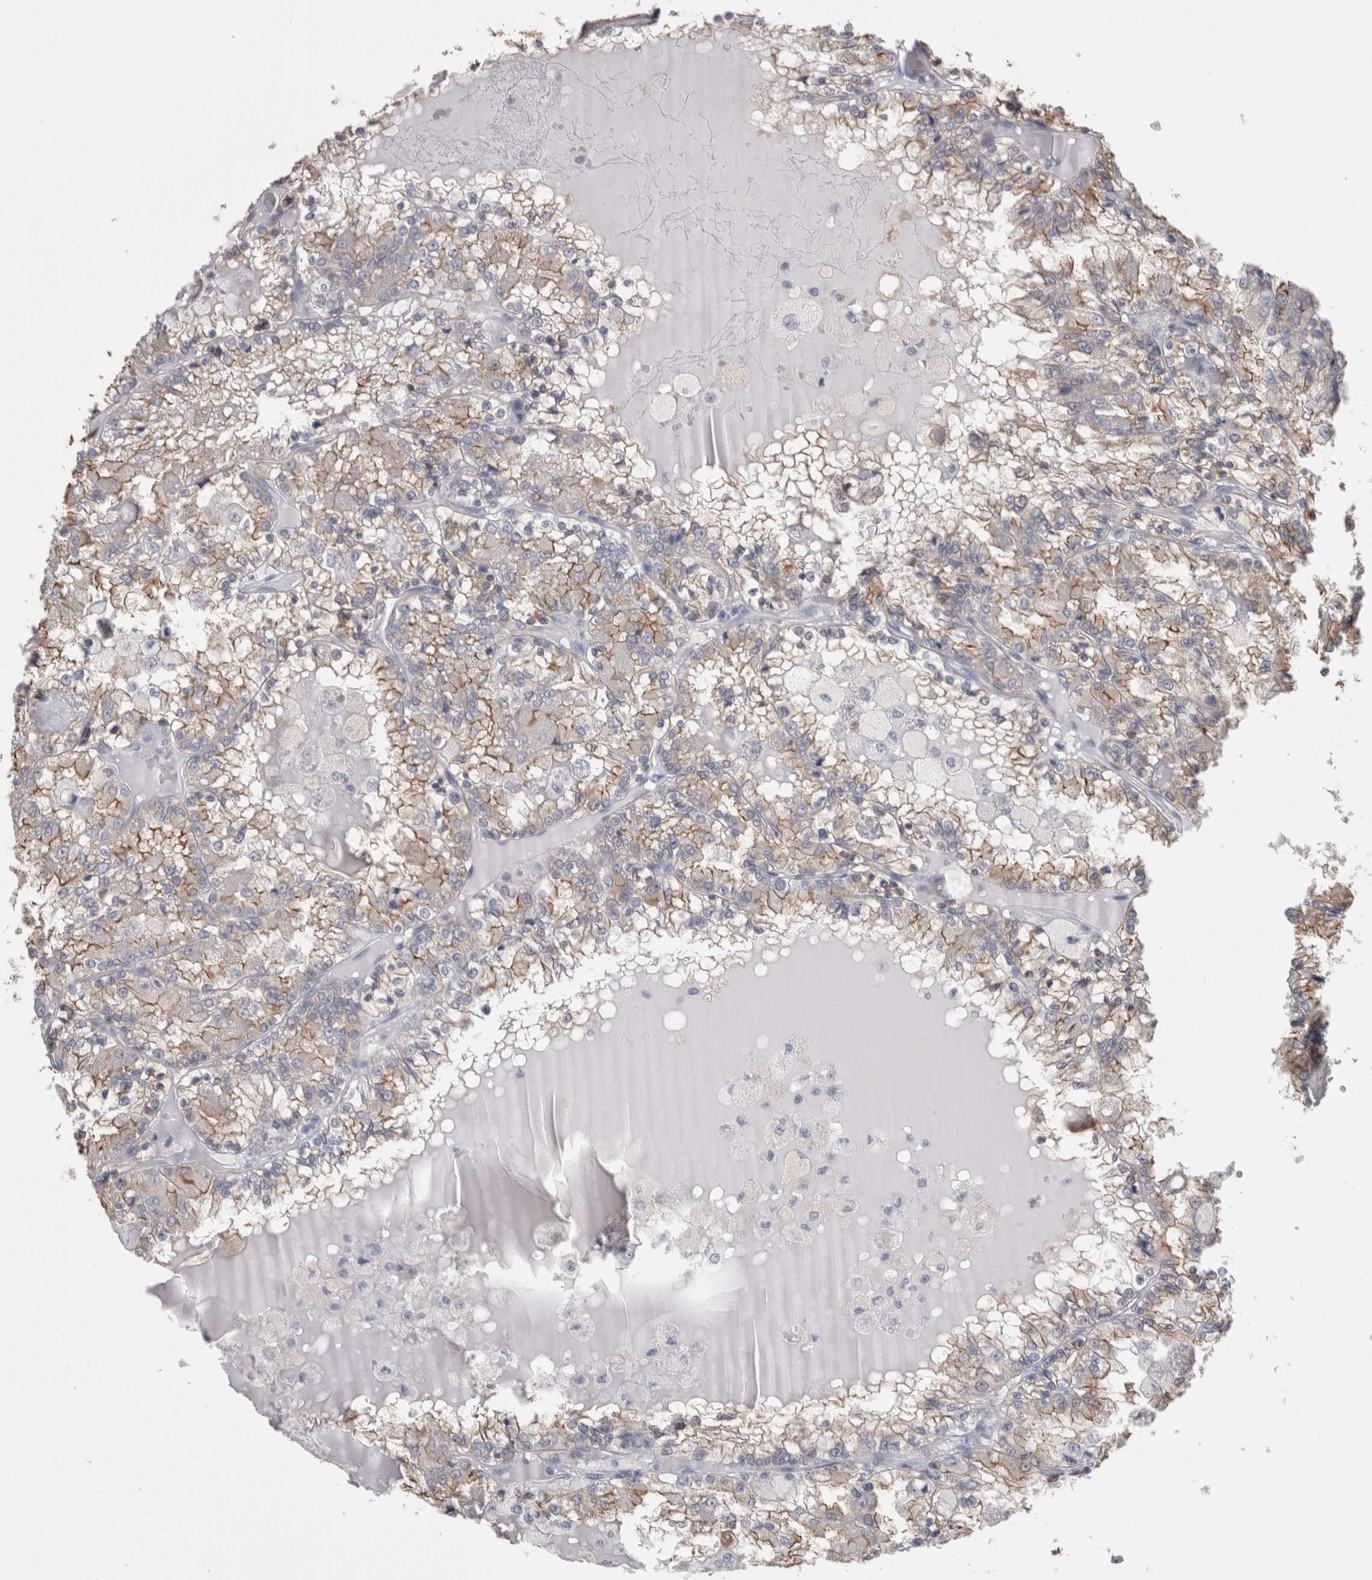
{"staining": {"intensity": "moderate", "quantity": "25%-75%", "location": "cytoplasmic/membranous"}, "tissue": "renal cancer", "cell_type": "Tumor cells", "image_type": "cancer", "snomed": [{"axis": "morphology", "description": "Adenocarcinoma, NOS"}, {"axis": "topography", "description": "Kidney"}], "caption": "Renal adenocarcinoma tissue shows moderate cytoplasmic/membranous expression in approximately 25%-75% of tumor cells", "gene": "DCTN6", "patient": {"sex": "female", "age": 56}}